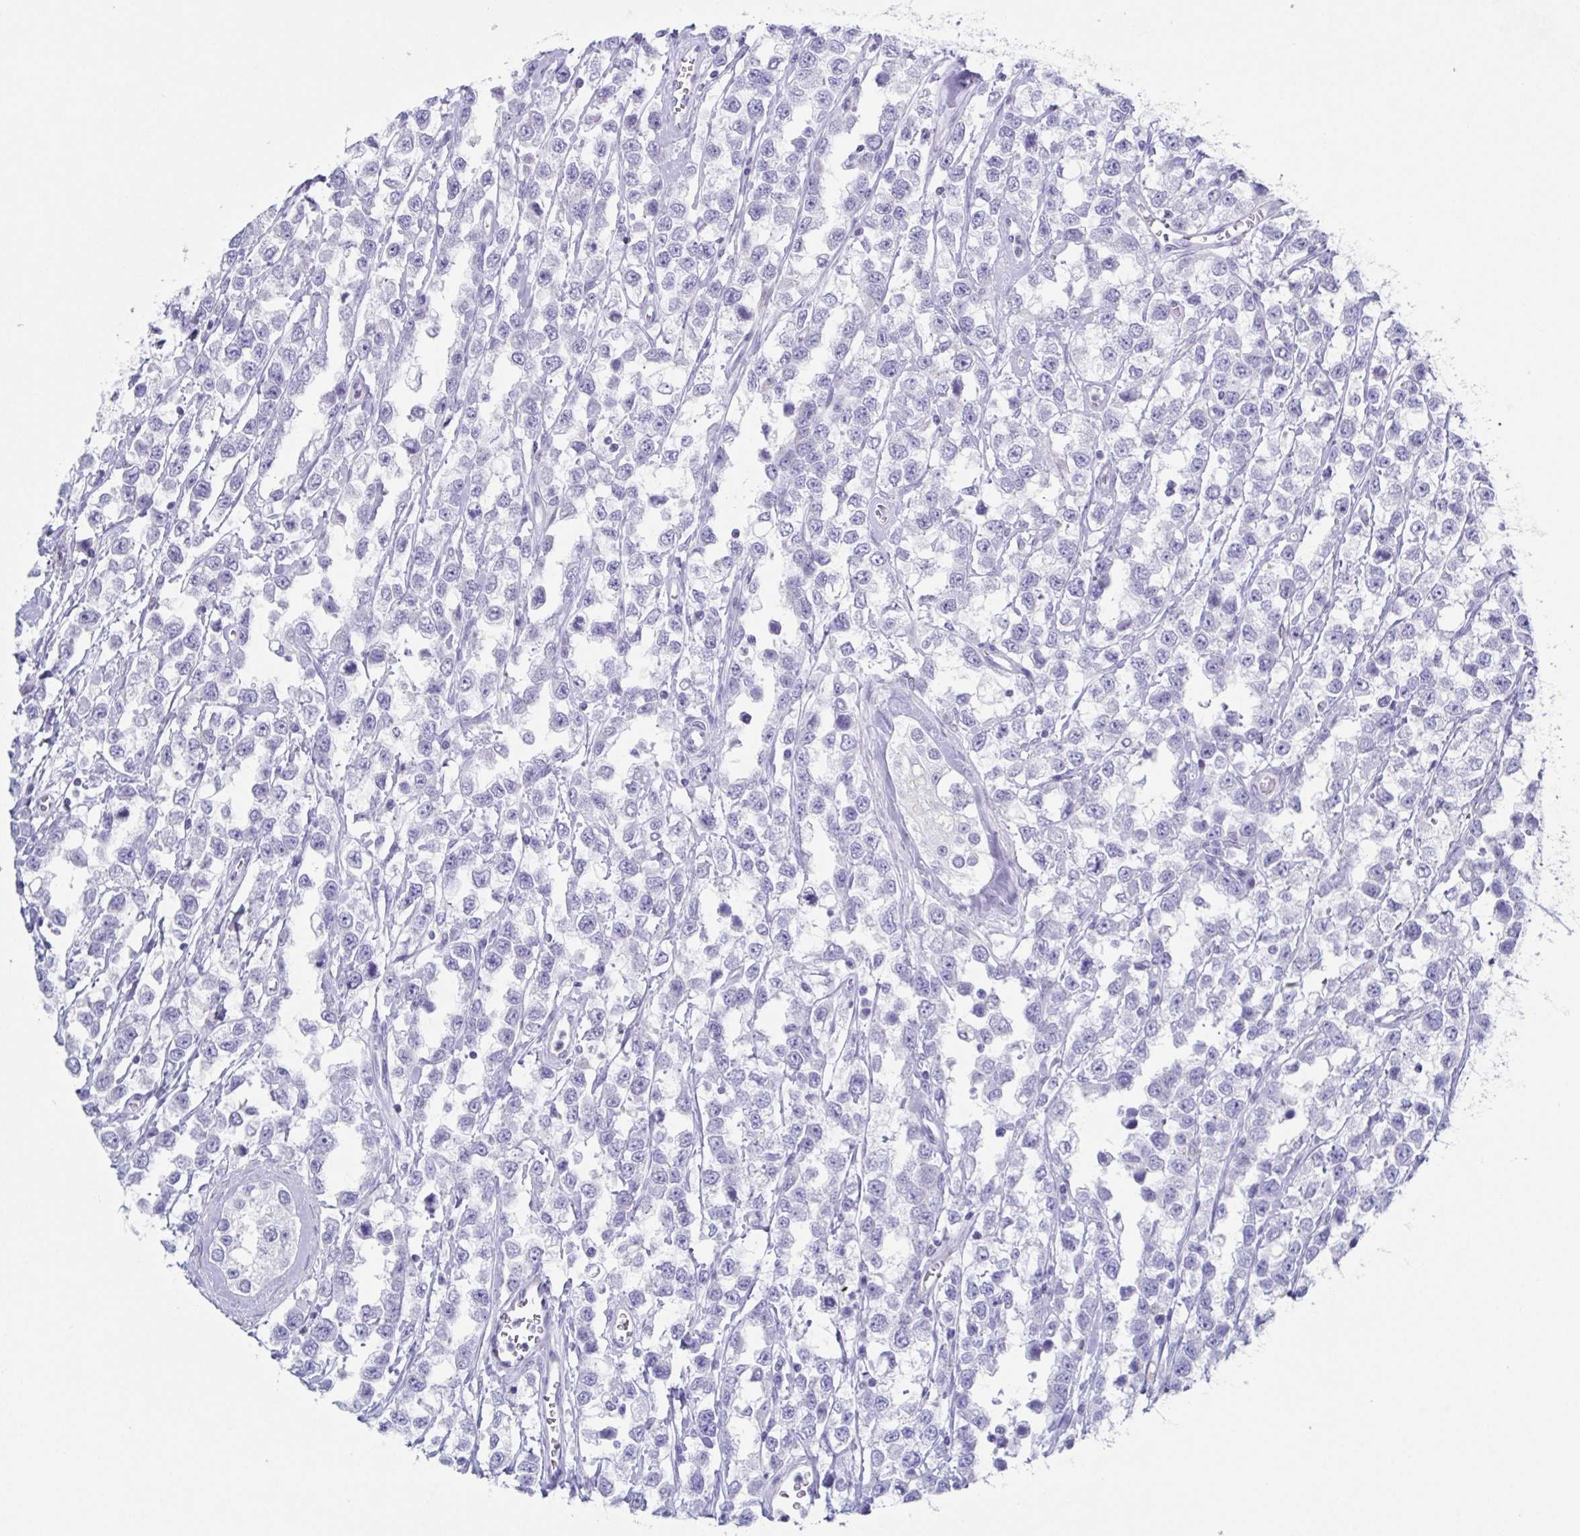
{"staining": {"intensity": "negative", "quantity": "none", "location": "none"}, "tissue": "testis cancer", "cell_type": "Tumor cells", "image_type": "cancer", "snomed": [{"axis": "morphology", "description": "Seminoma, NOS"}, {"axis": "topography", "description": "Testis"}], "caption": "This is an immunohistochemistry (IHC) photomicrograph of human testis seminoma. There is no staining in tumor cells.", "gene": "PBOV1", "patient": {"sex": "male", "age": 34}}